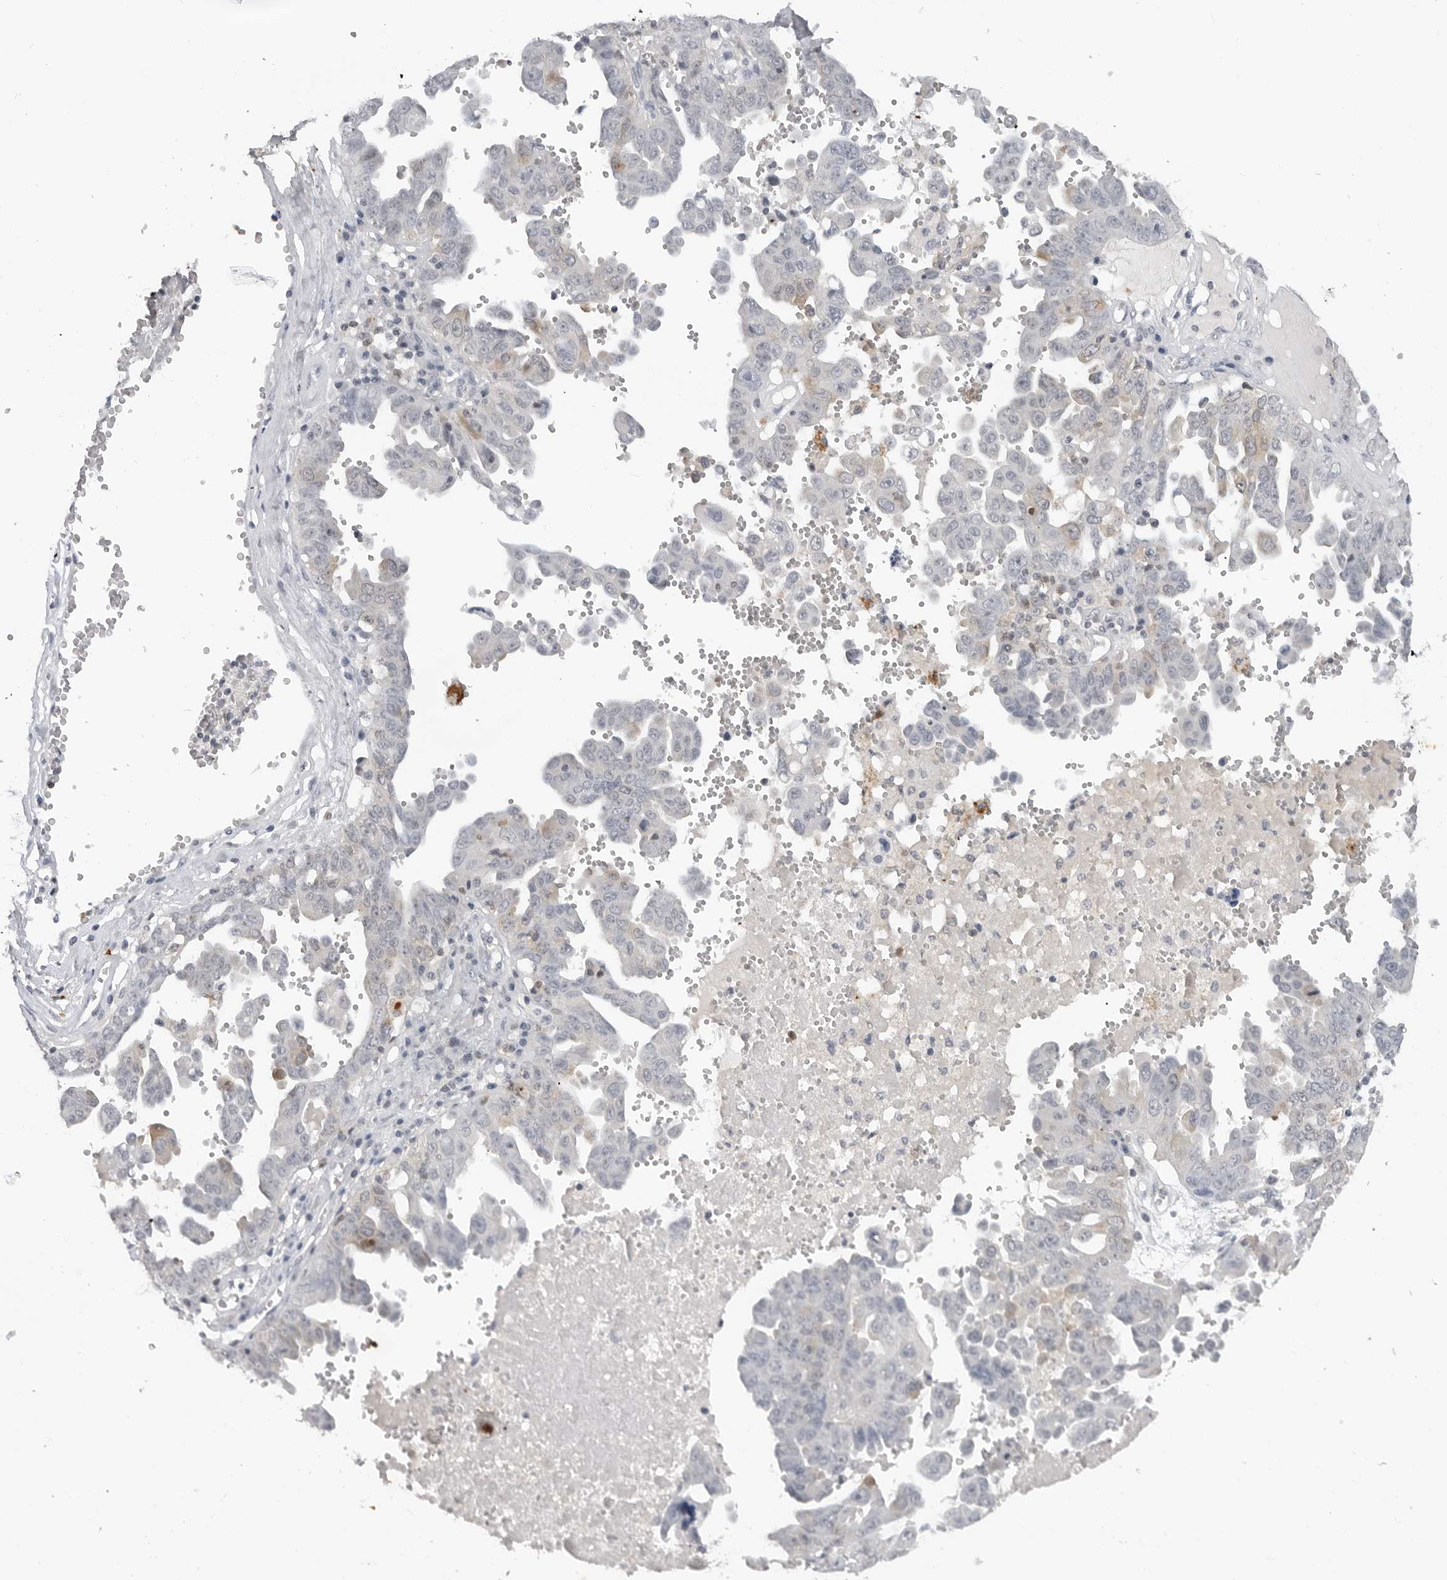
{"staining": {"intensity": "weak", "quantity": "<25%", "location": "cytoplasmic/membranous"}, "tissue": "ovarian cancer", "cell_type": "Tumor cells", "image_type": "cancer", "snomed": [{"axis": "morphology", "description": "Carcinoma, endometroid"}, {"axis": "topography", "description": "Ovary"}], "caption": "Tumor cells are negative for protein expression in human endometroid carcinoma (ovarian).", "gene": "RRM1", "patient": {"sex": "female", "age": 62}}